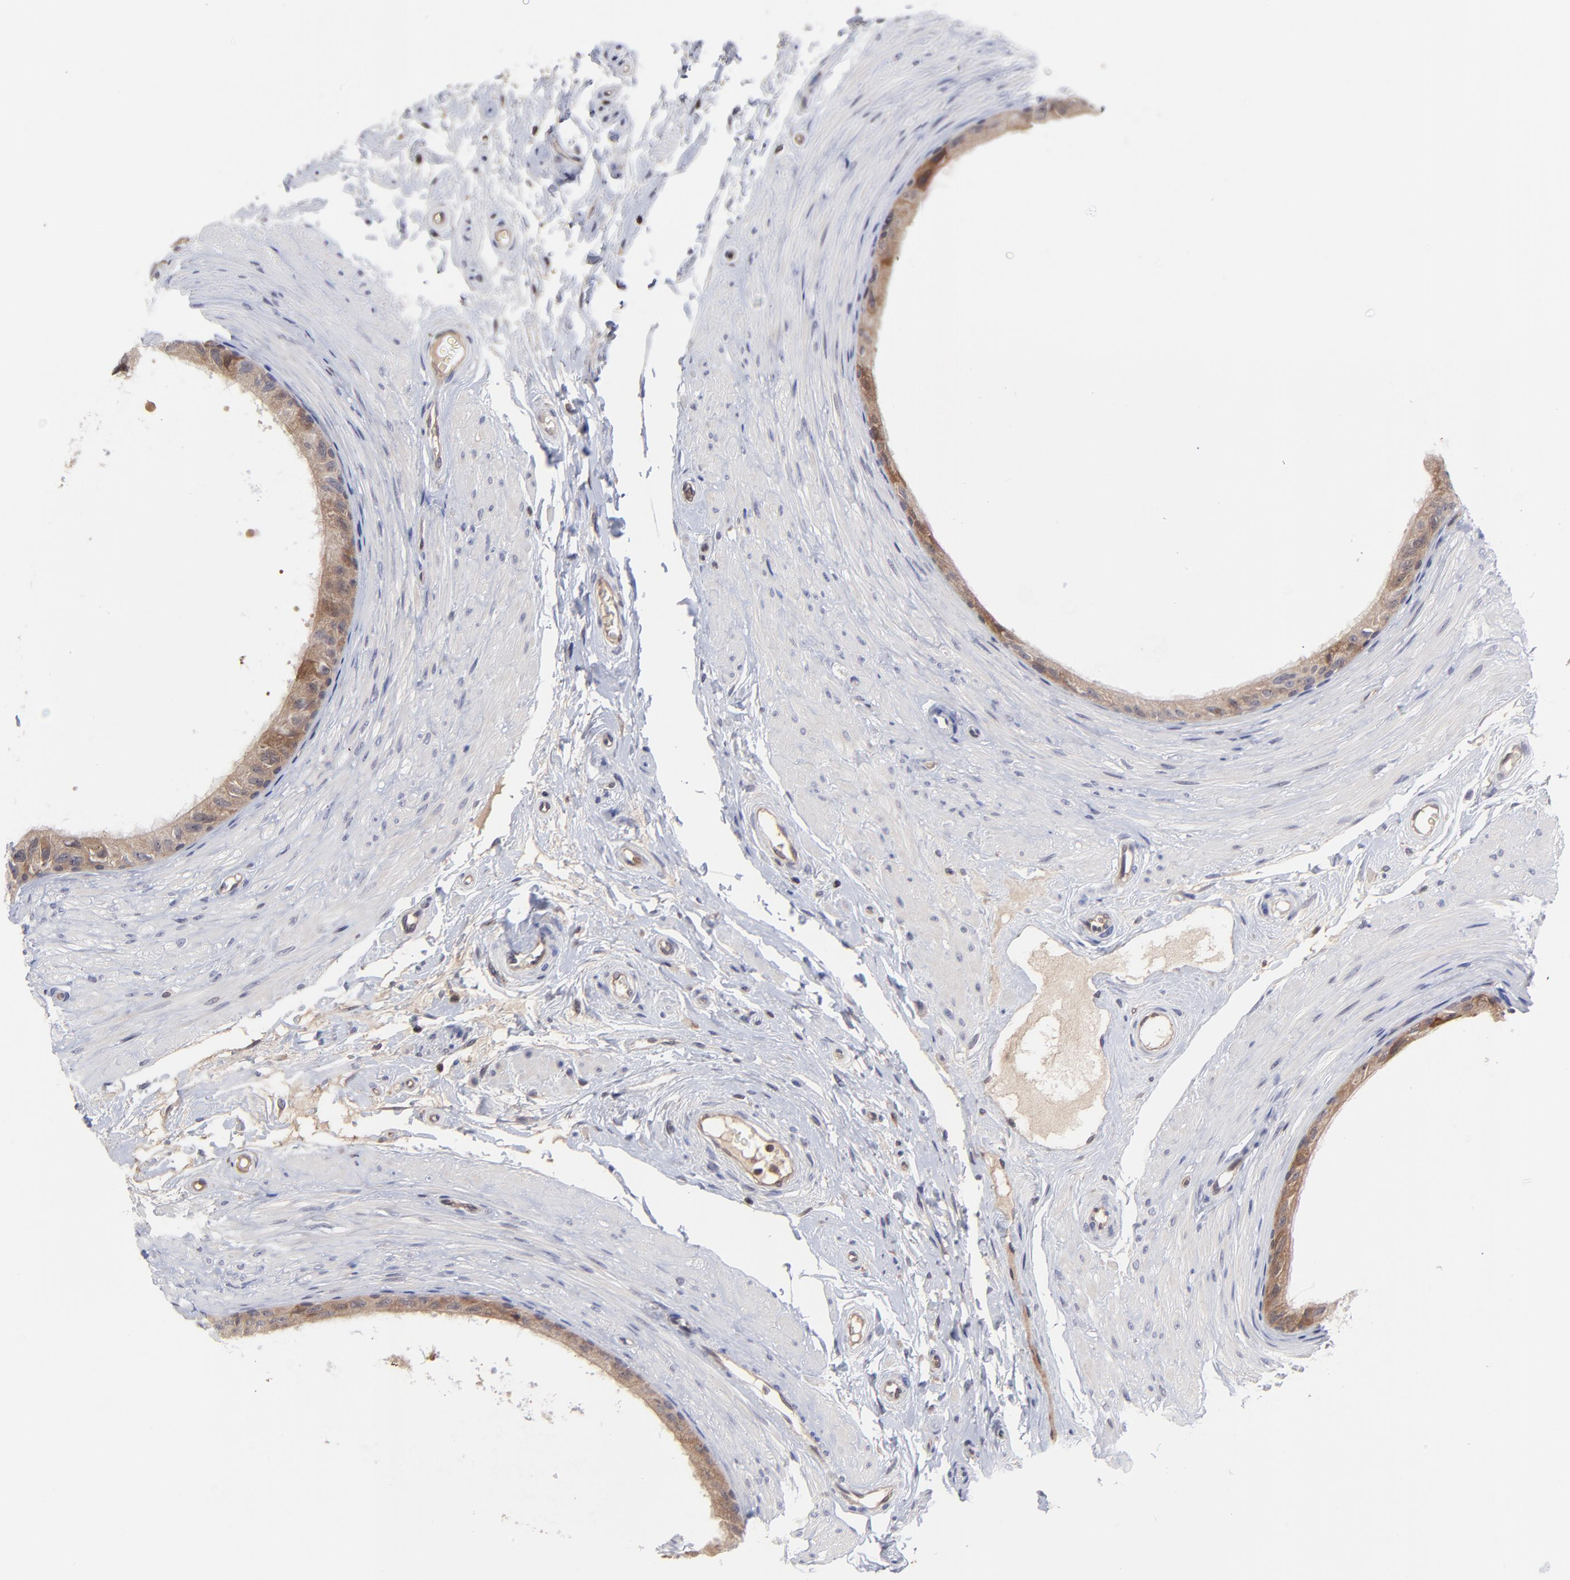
{"staining": {"intensity": "moderate", "quantity": ">75%", "location": "cytoplasmic/membranous"}, "tissue": "epididymis", "cell_type": "Glandular cells", "image_type": "normal", "snomed": [{"axis": "morphology", "description": "Normal tissue, NOS"}, {"axis": "topography", "description": "Epididymis"}], "caption": "Protein staining by immunohistochemistry shows moderate cytoplasmic/membranous positivity in about >75% of glandular cells in unremarkable epididymis.", "gene": "UBE2L6", "patient": {"sex": "male", "age": 68}}